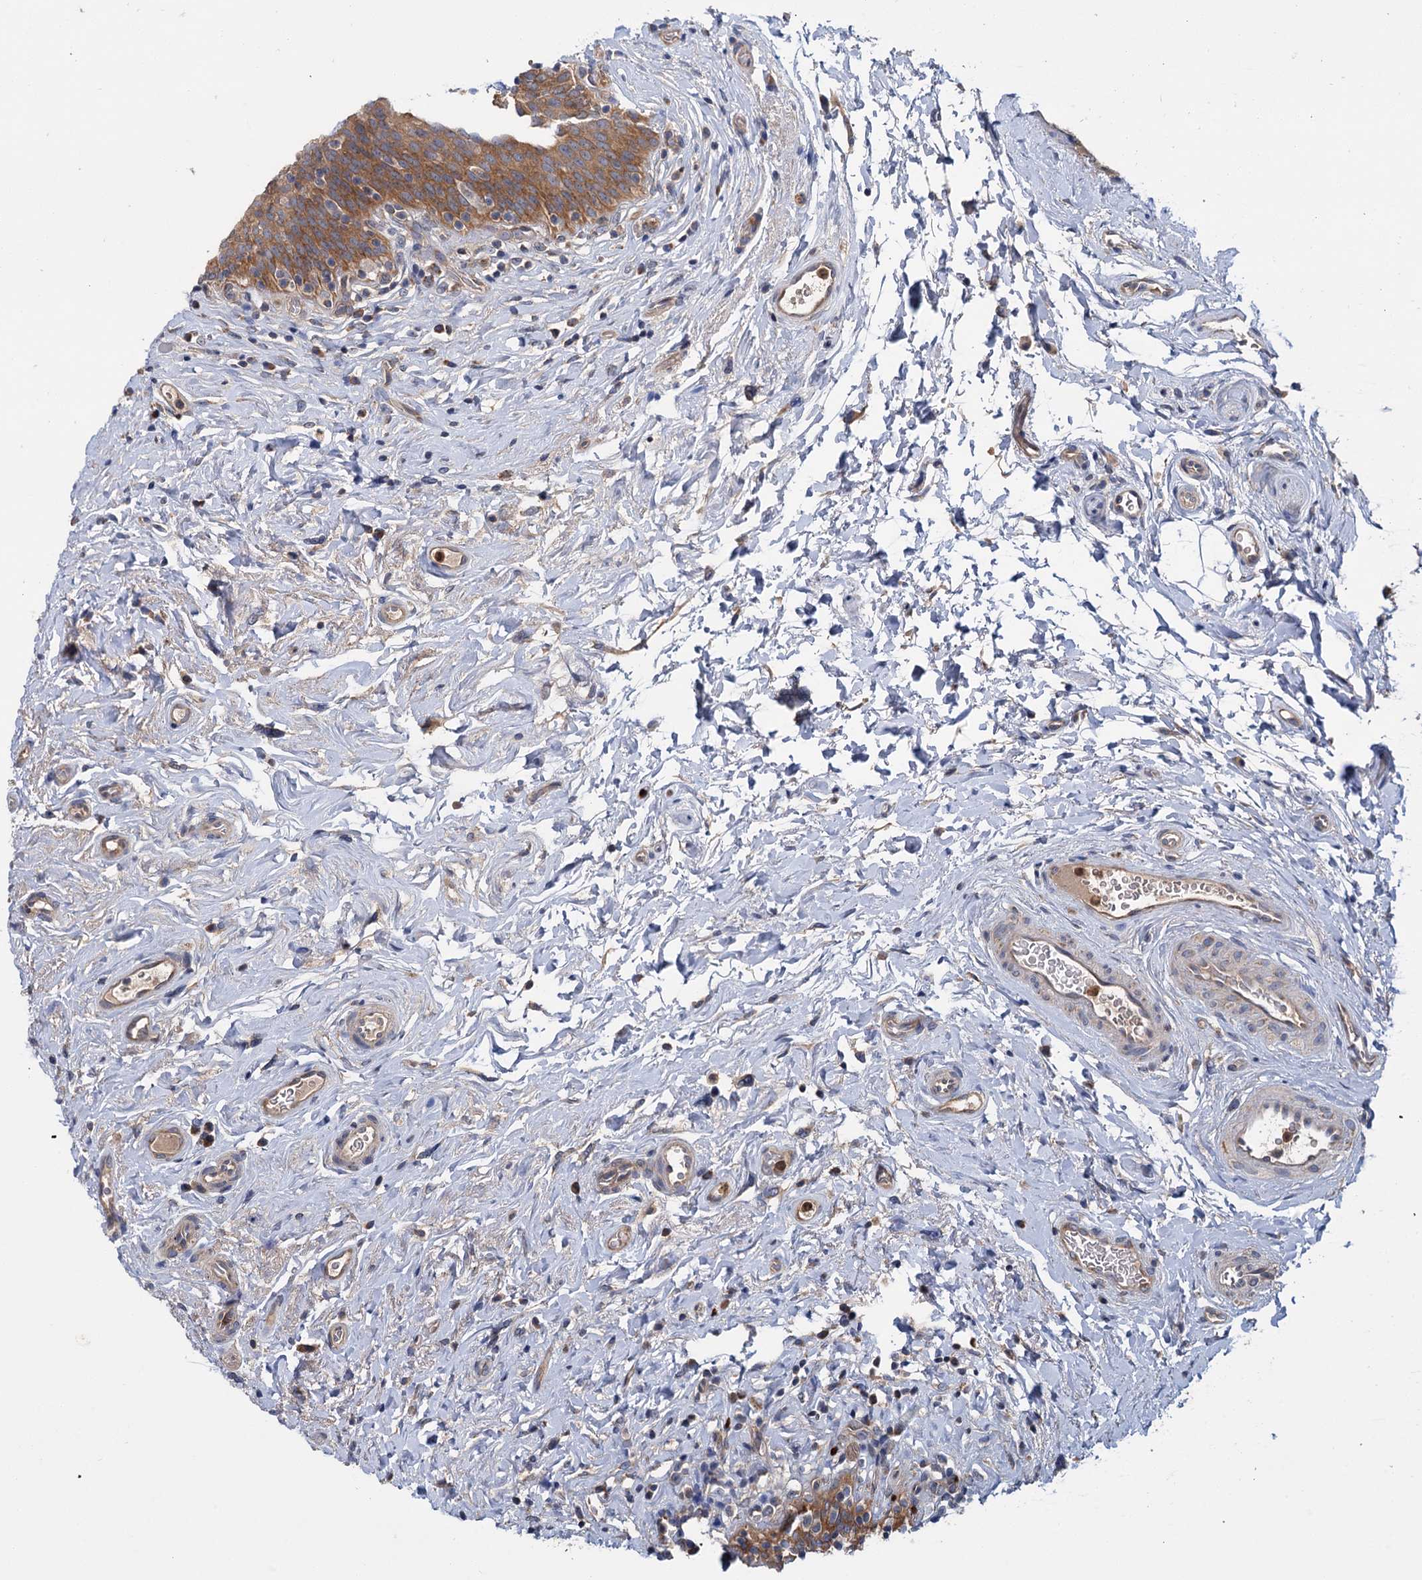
{"staining": {"intensity": "moderate", "quantity": ">75%", "location": "cytoplasmic/membranous"}, "tissue": "urinary bladder", "cell_type": "Urothelial cells", "image_type": "normal", "snomed": [{"axis": "morphology", "description": "Normal tissue, NOS"}, {"axis": "topography", "description": "Urinary bladder"}], "caption": "Immunohistochemical staining of normal human urinary bladder demonstrates >75% levels of moderate cytoplasmic/membranous protein positivity in approximately >75% of urothelial cells.", "gene": "DYNC2H1", "patient": {"sex": "male", "age": 83}}